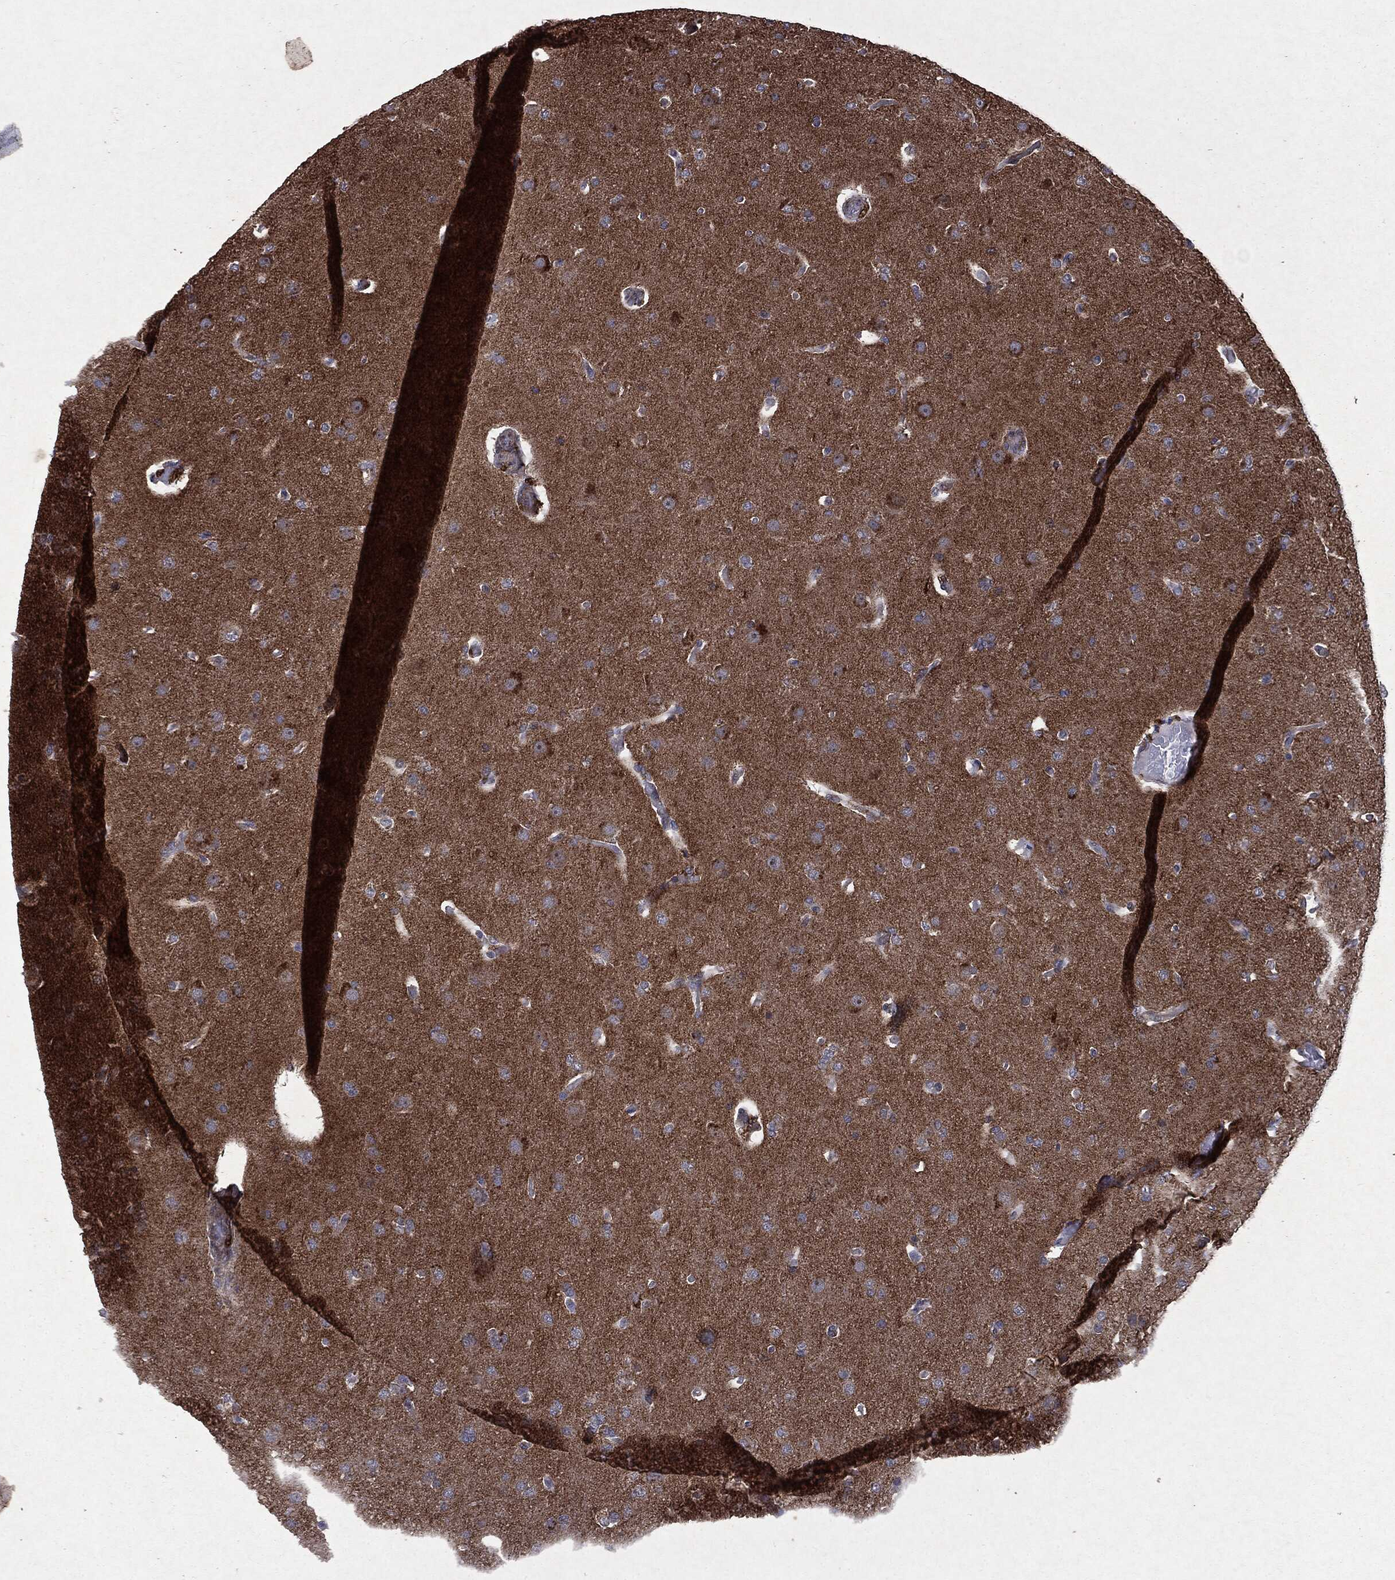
{"staining": {"intensity": "negative", "quantity": "none", "location": "none"}, "tissue": "glioma", "cell_type": "Tumor cells", "image_type": "cancer", "snomed": [{"axis": "morphology", "description": "Glioma, malignant, Low grade"}, {"axis": "topography", "description": "Brain"}], "caption": "Histopathology image shows no significant protein expression in tumor cells of malignant low-grade glioma.", "gene": "PTEN", "patient": {"sex": "male", "age": 41}}